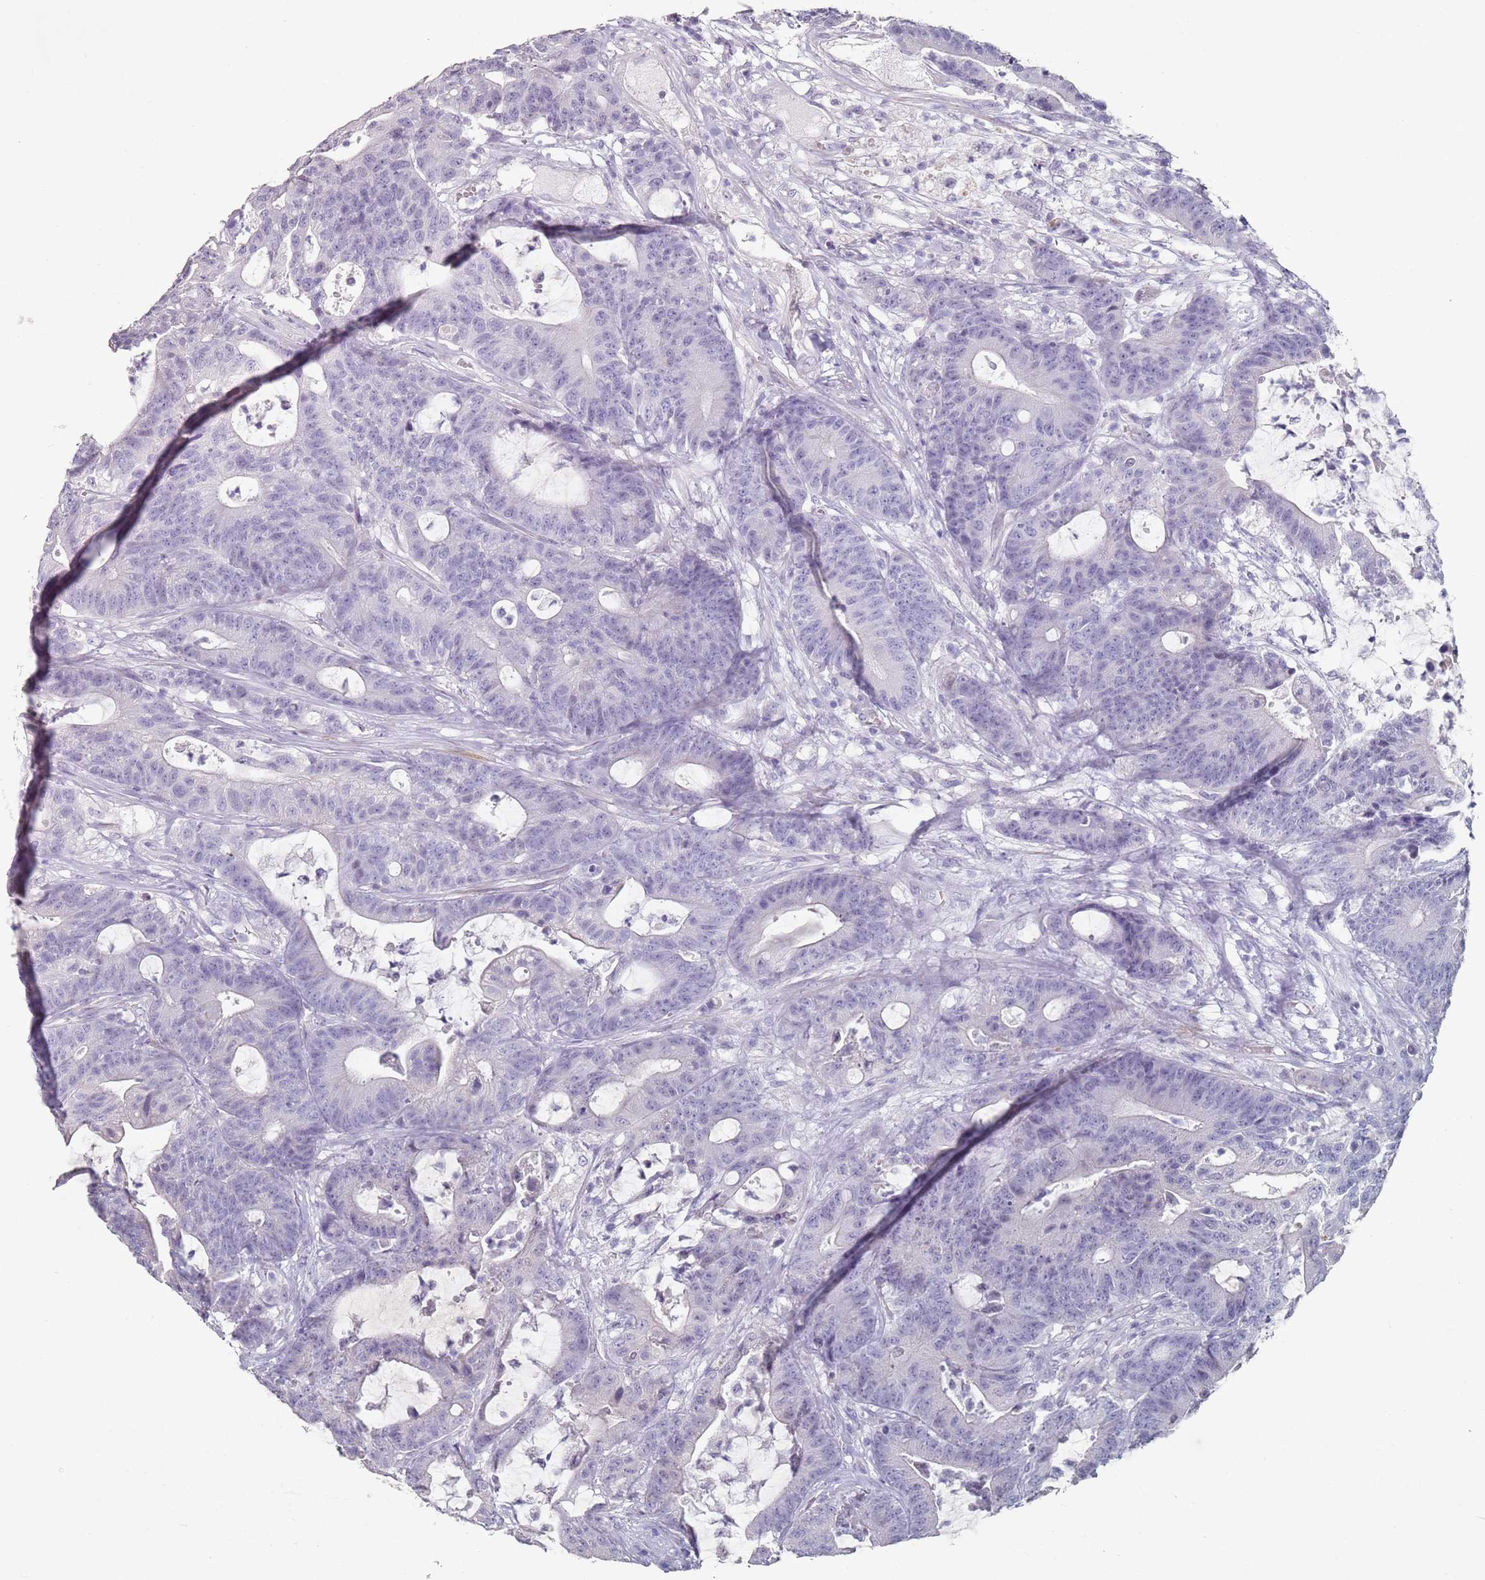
{"staining": {"intensity": "negative", "quantity": "none", "location": "none"}, "tissue": "colorectal cancer", "cell_type": "Tumor cells", "image_type": "cancer", "snomed": [{"axis": "morphology", "description": "Adenocarcinoma, NOS"}, {"axis": "topography", "description": "Colon"}], "caption": "Human colorectal adenocarcinoma stained for a protein using immunohistochemistry reveals no staining in tumor cells.", "gene": "DNAH11", "patient": {"sex": "female", "age": 84}}